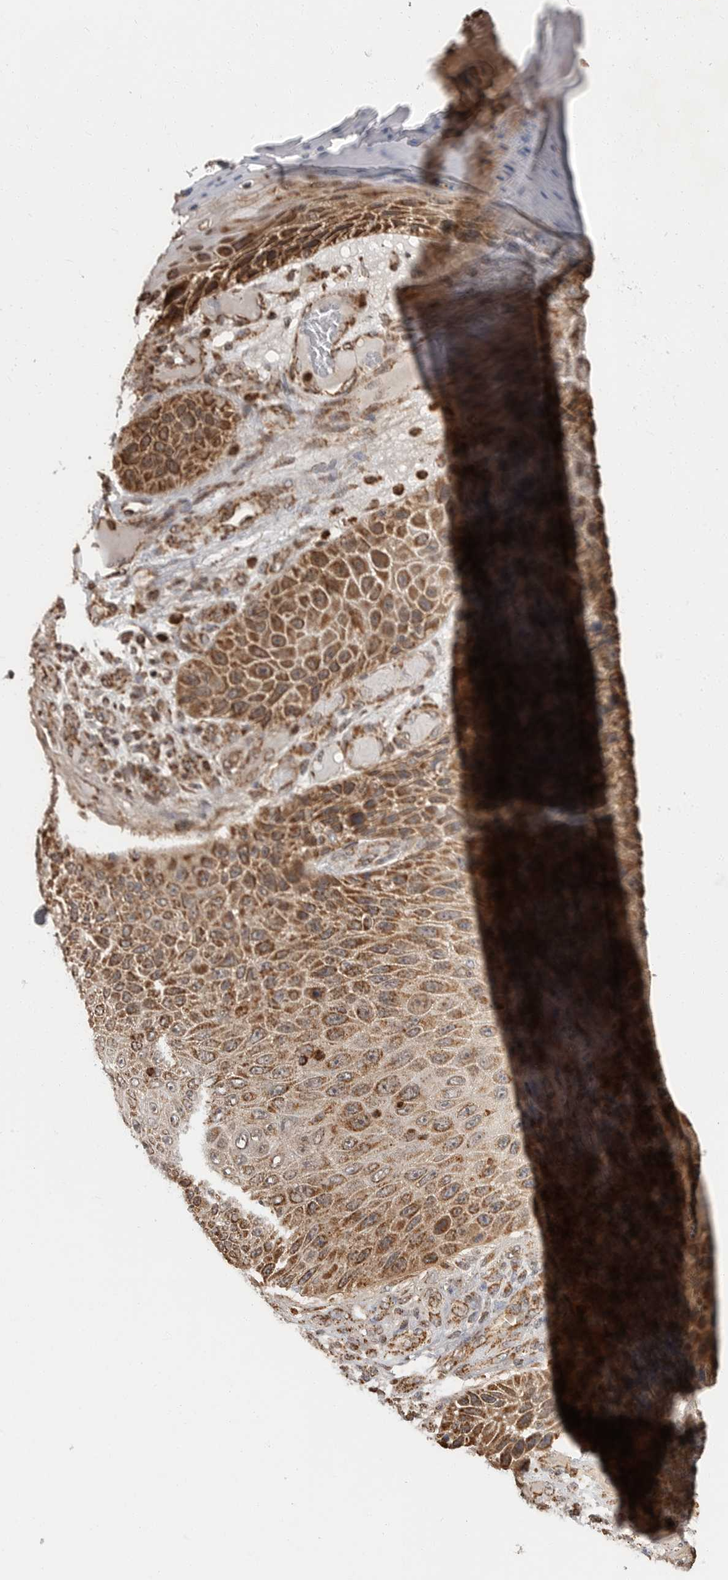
{"staining": {"intensity": "moderate", "quantity": ">75%", "location": "cytoplasmic/membranous"}, "tissue": "skin cancer", "cell_type": "Tumor cells", "image_type": "cancer", "snomed": [{"axis": "morphology", "description": "Squamous cell carcinoma, NOS"}, {"axis": "topography", "description": "Skin"}], "caption": "Skin cancer (squamous cell carcinoma) was stained to show a protein in brown. There is medium levels of moderate cytoplasmic/membranous expression in about >75% of tumor cells.", "gene": "GCNT2", "patient": {"sex": "female", "age": 88}}